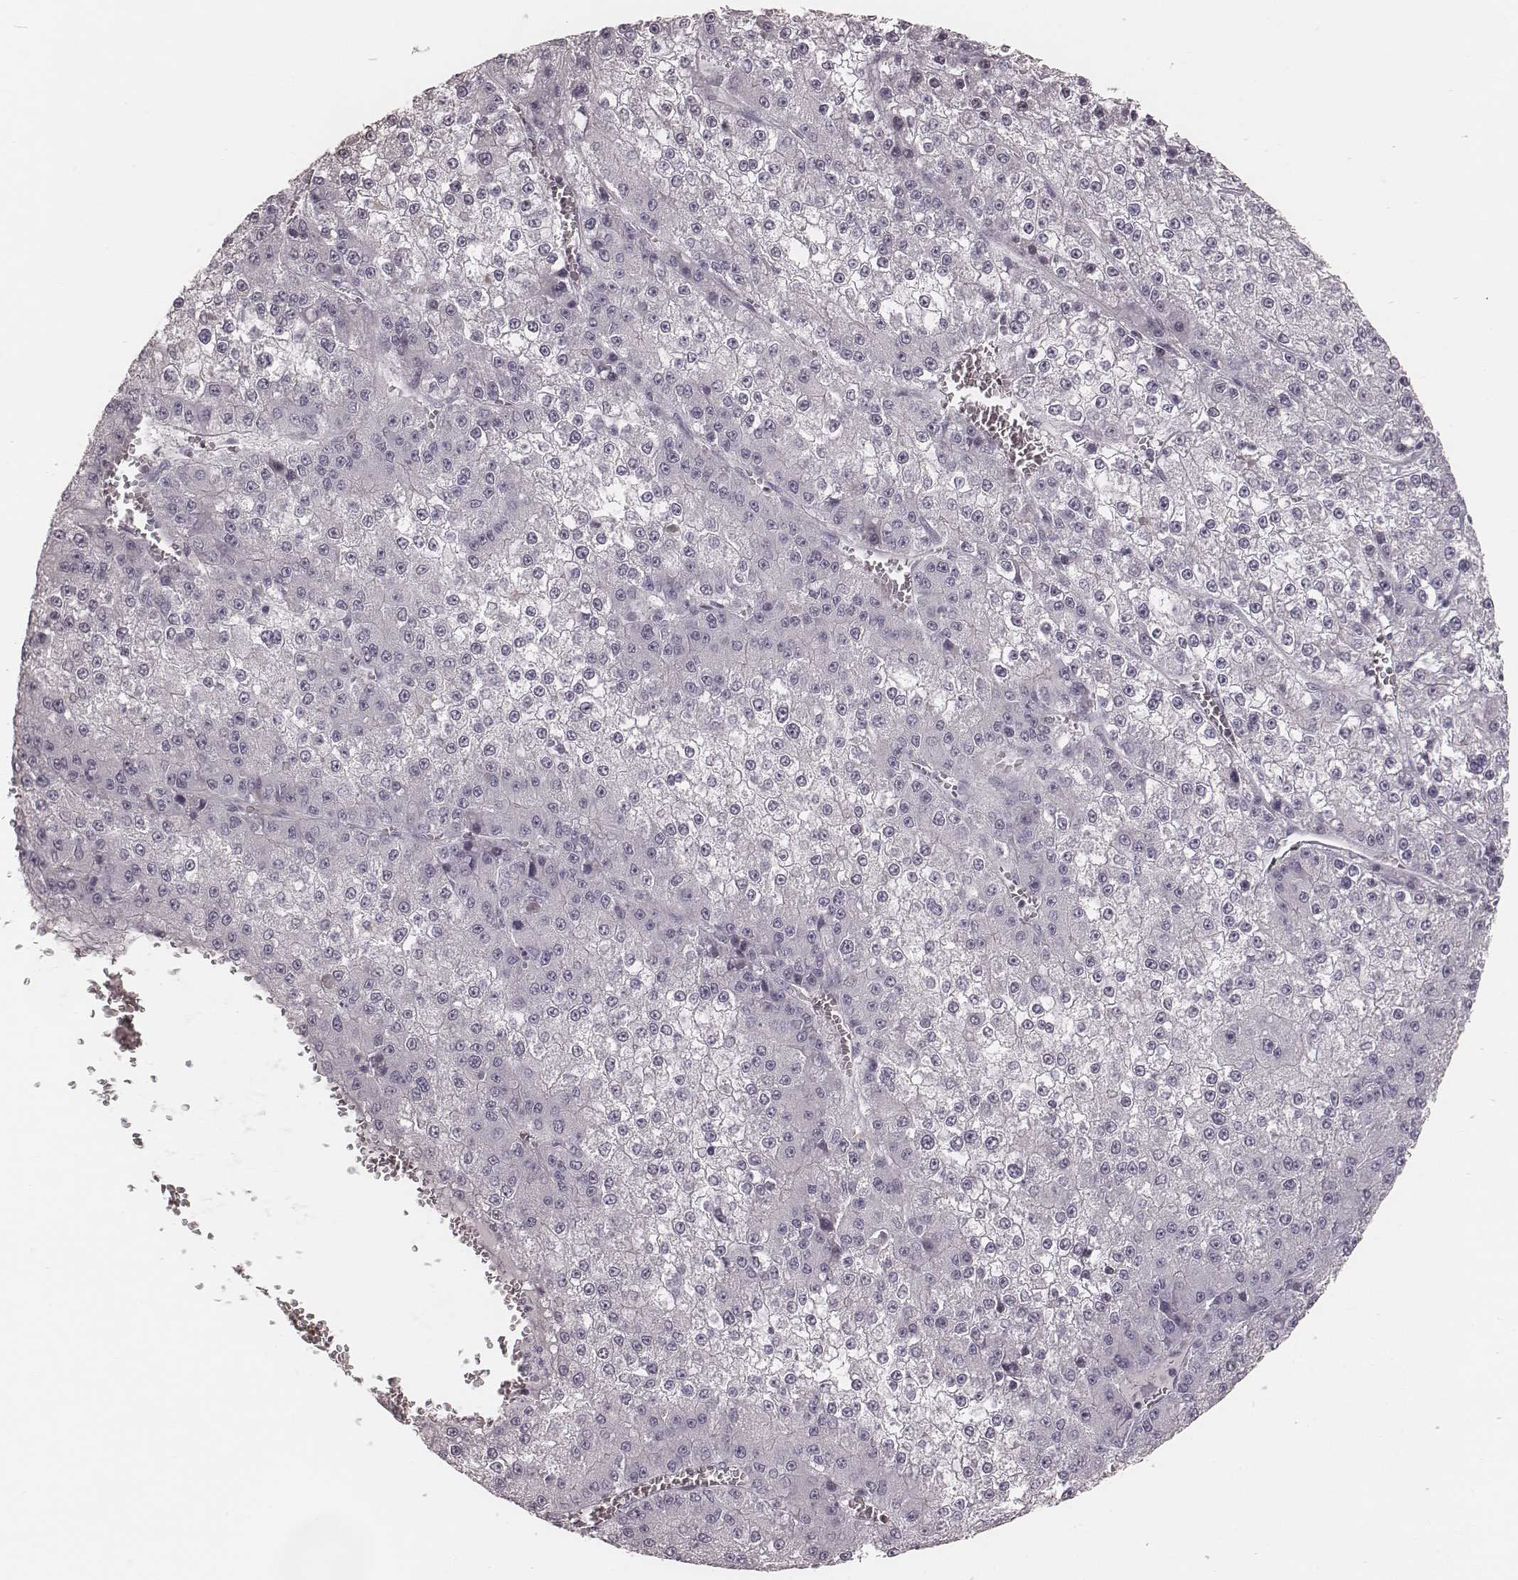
{"staining": {"intensity": "negative", "quantity": "none", "location": "none"}, "tissue": "liver cancer", "cell_type": "Tumor cells", "image_type": "cancer", "snomed": [{"axis": "morphology", "description": "Carcinoma, Hepatocellular, NOS"}, {"axis": "topography", "description": "Liver"}], "caption": "Immunohistochemical staining of human liver cancer demonstrates no significant staining in tumor cells.", "gene": "S100Z", "patient": {"sex": "female", "age": 73}}